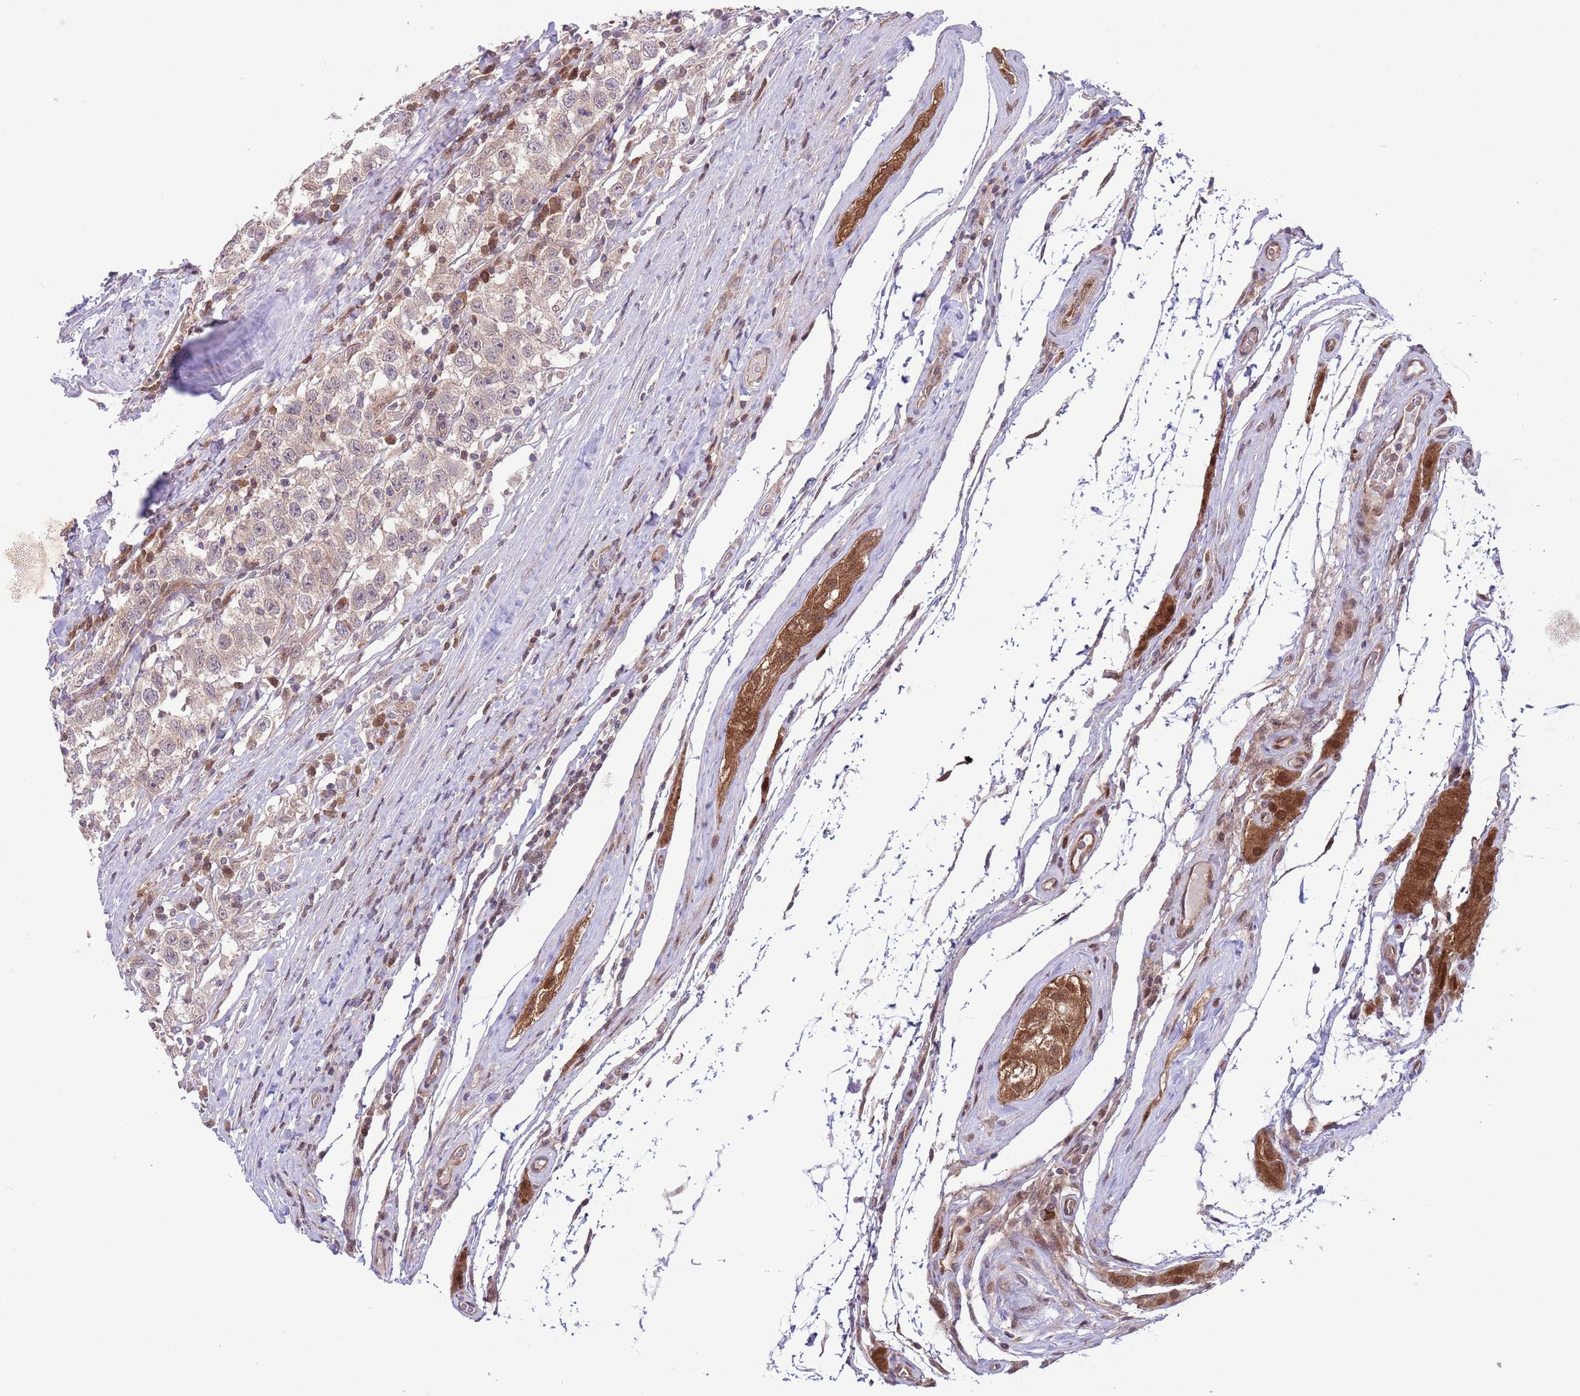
{"staining": {"intensity": "weak", "quantity": ">75%", "location": "cytoplasmic/membranous,nuclear"}, "tissue": "testis cancer", "cell_type": "Tumor cells", "image_type": "cancer", "snomed": [{"axis": "morphology", "description": "Seminoma, NOS"}, {"axis": "topography", "description": "Testis"}], "caption": "Testis cancer stained with a protein marker shows weak staining in tumor cells.", "gene": "HDHD2", "patient": {"sex": "male", "age": 41}}